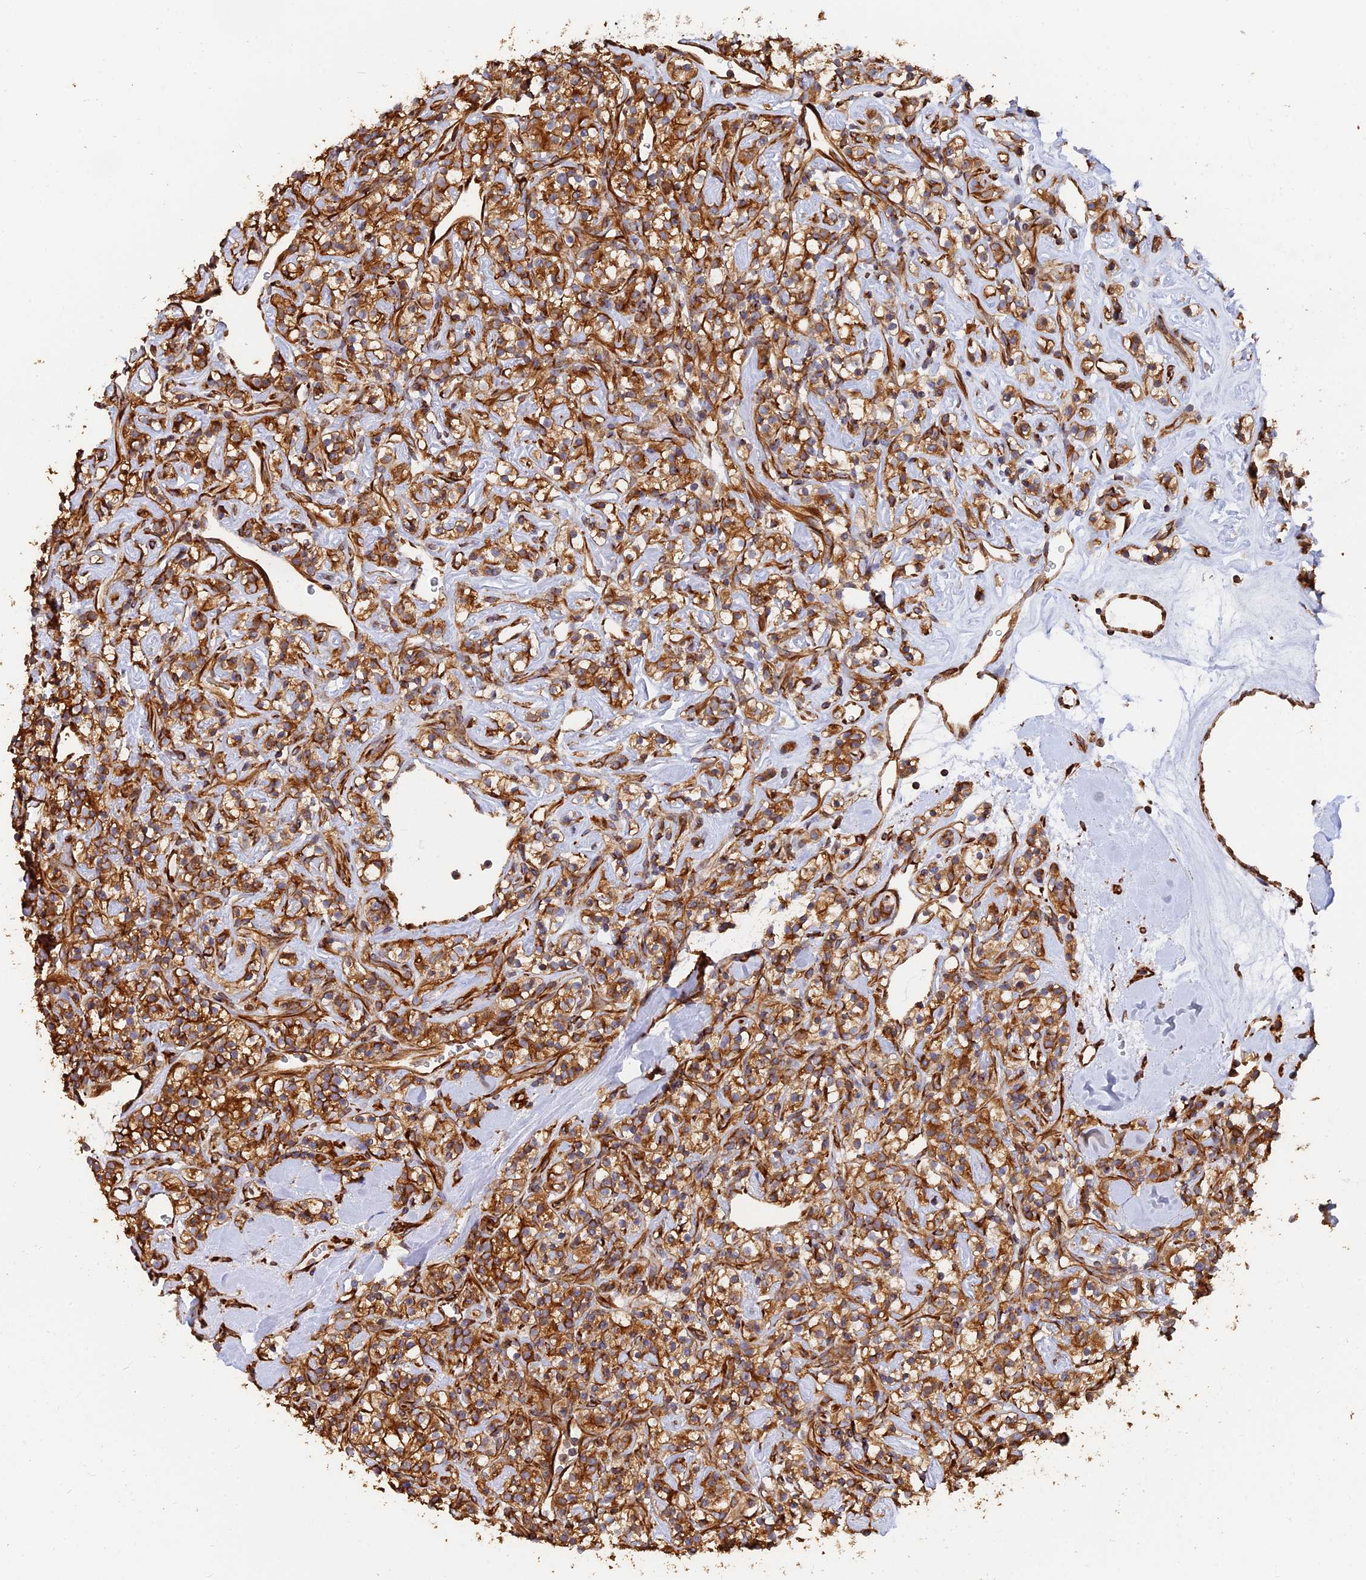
{"staining": {"intensity": "strong", "quantity": ">75%", "location": "cytoplasmic/membranous"}, "tissue": "renal cancer", "cell_type": "Tumor cells", "image_type": "cancer", "snomed": [{"axis": "morphology", "description": "Adenocarcinoma, NOS"}, {"axis": "topography", "description": "Kidney"}], "caption": "A high-resolution photomicrograph shows IHC staining of renal cancer, which demonstrates strong cytoplasmic/membranous expression in approximately >75% of tumor cells.", "gene": "WBP11", "patient": {"sex": "male", "age": 77}}